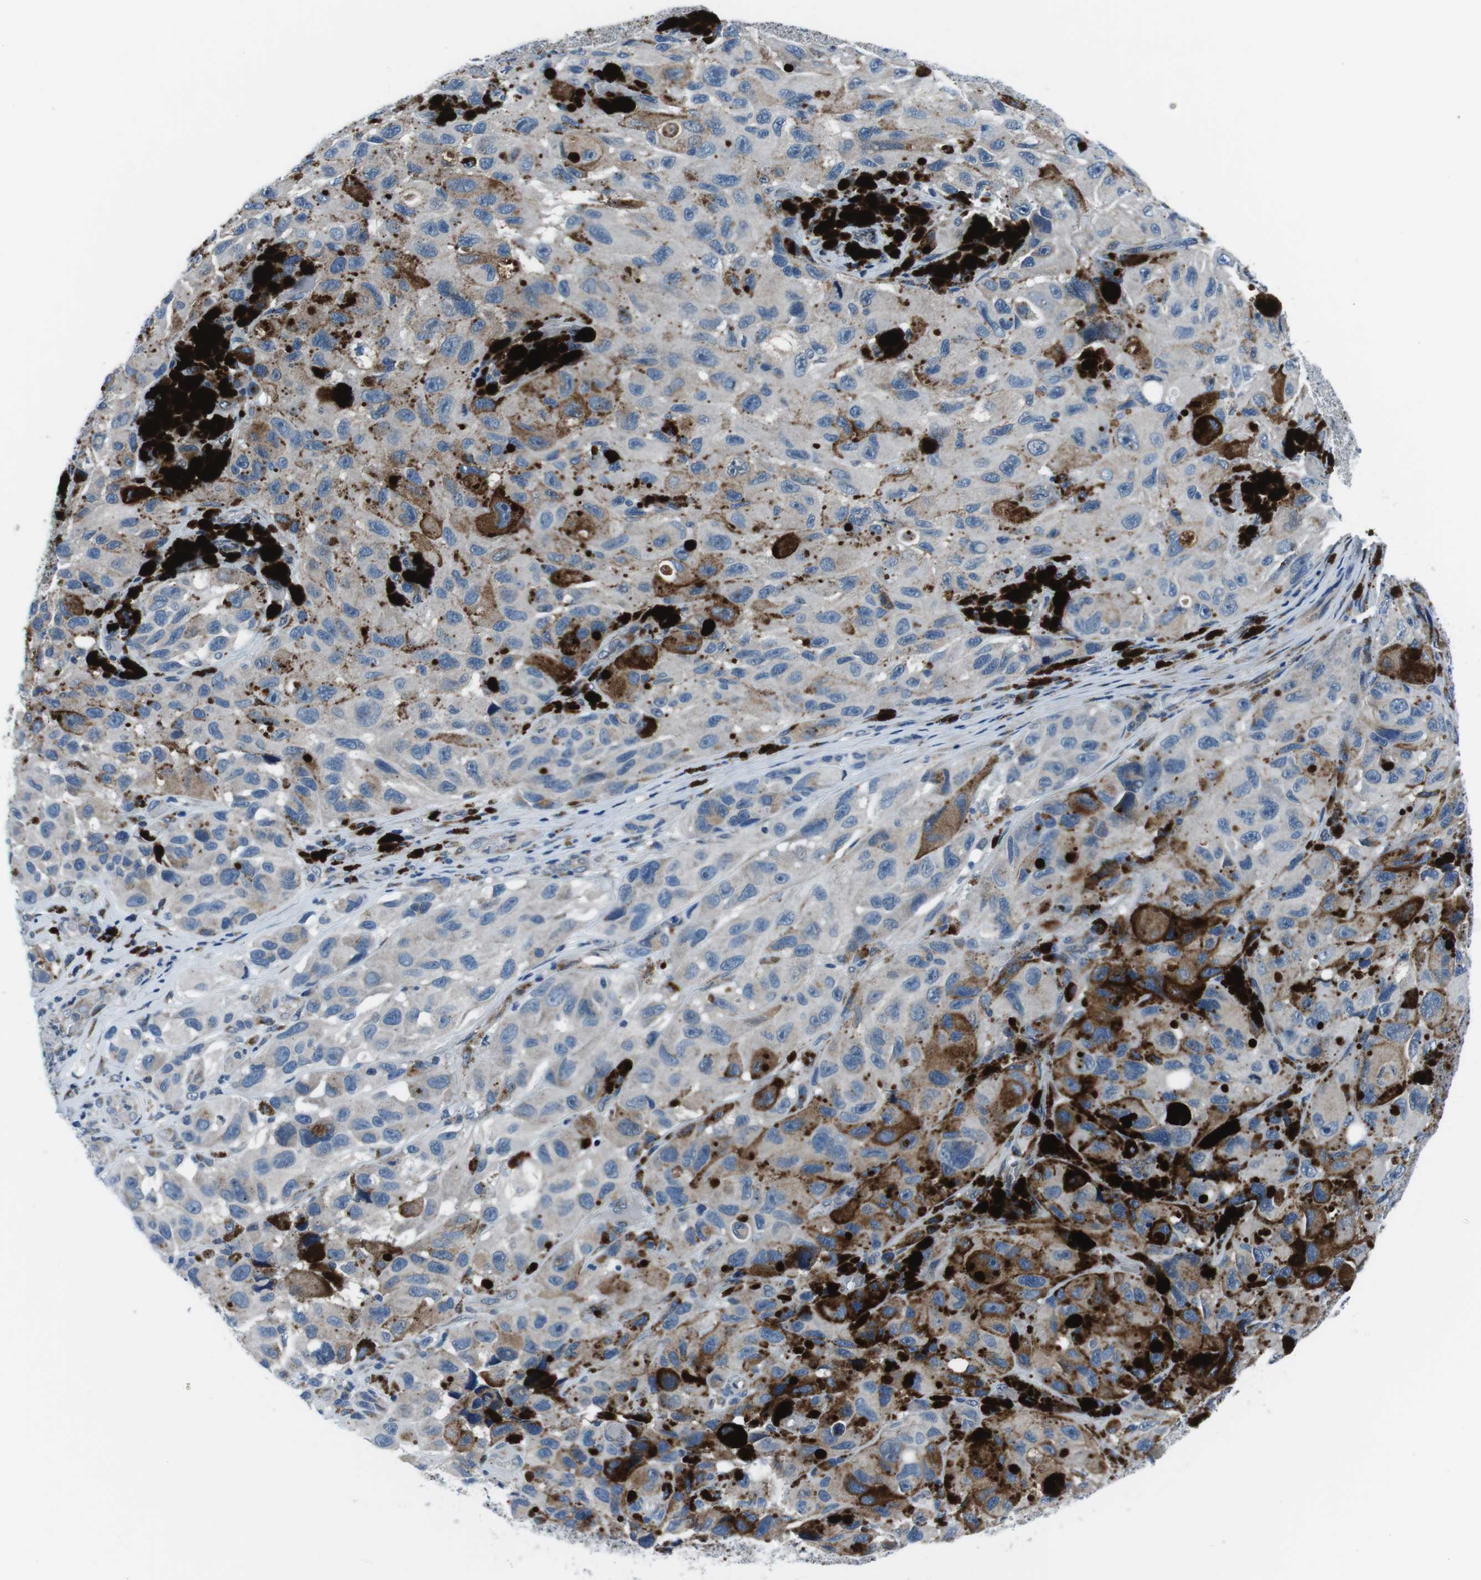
{"staining": {"intensity": "weak", "quantity": "<25%", "location": "cytoplasmic/membranous"}, "tissue": "melanoma", "cell_type": "Tumor cells", "image_type": "cancer", "snomed": [{"axis": "morphology", "description": "Malignant melanoma, NOS"}, {"axis": "topography", "description": "Skin"}], "caption": "Immunohistochemical staining of melanoma shows no significant expression in tumor cells.", "gene": "NUCB2", "patient": {"sex": "female", "age": 73}}